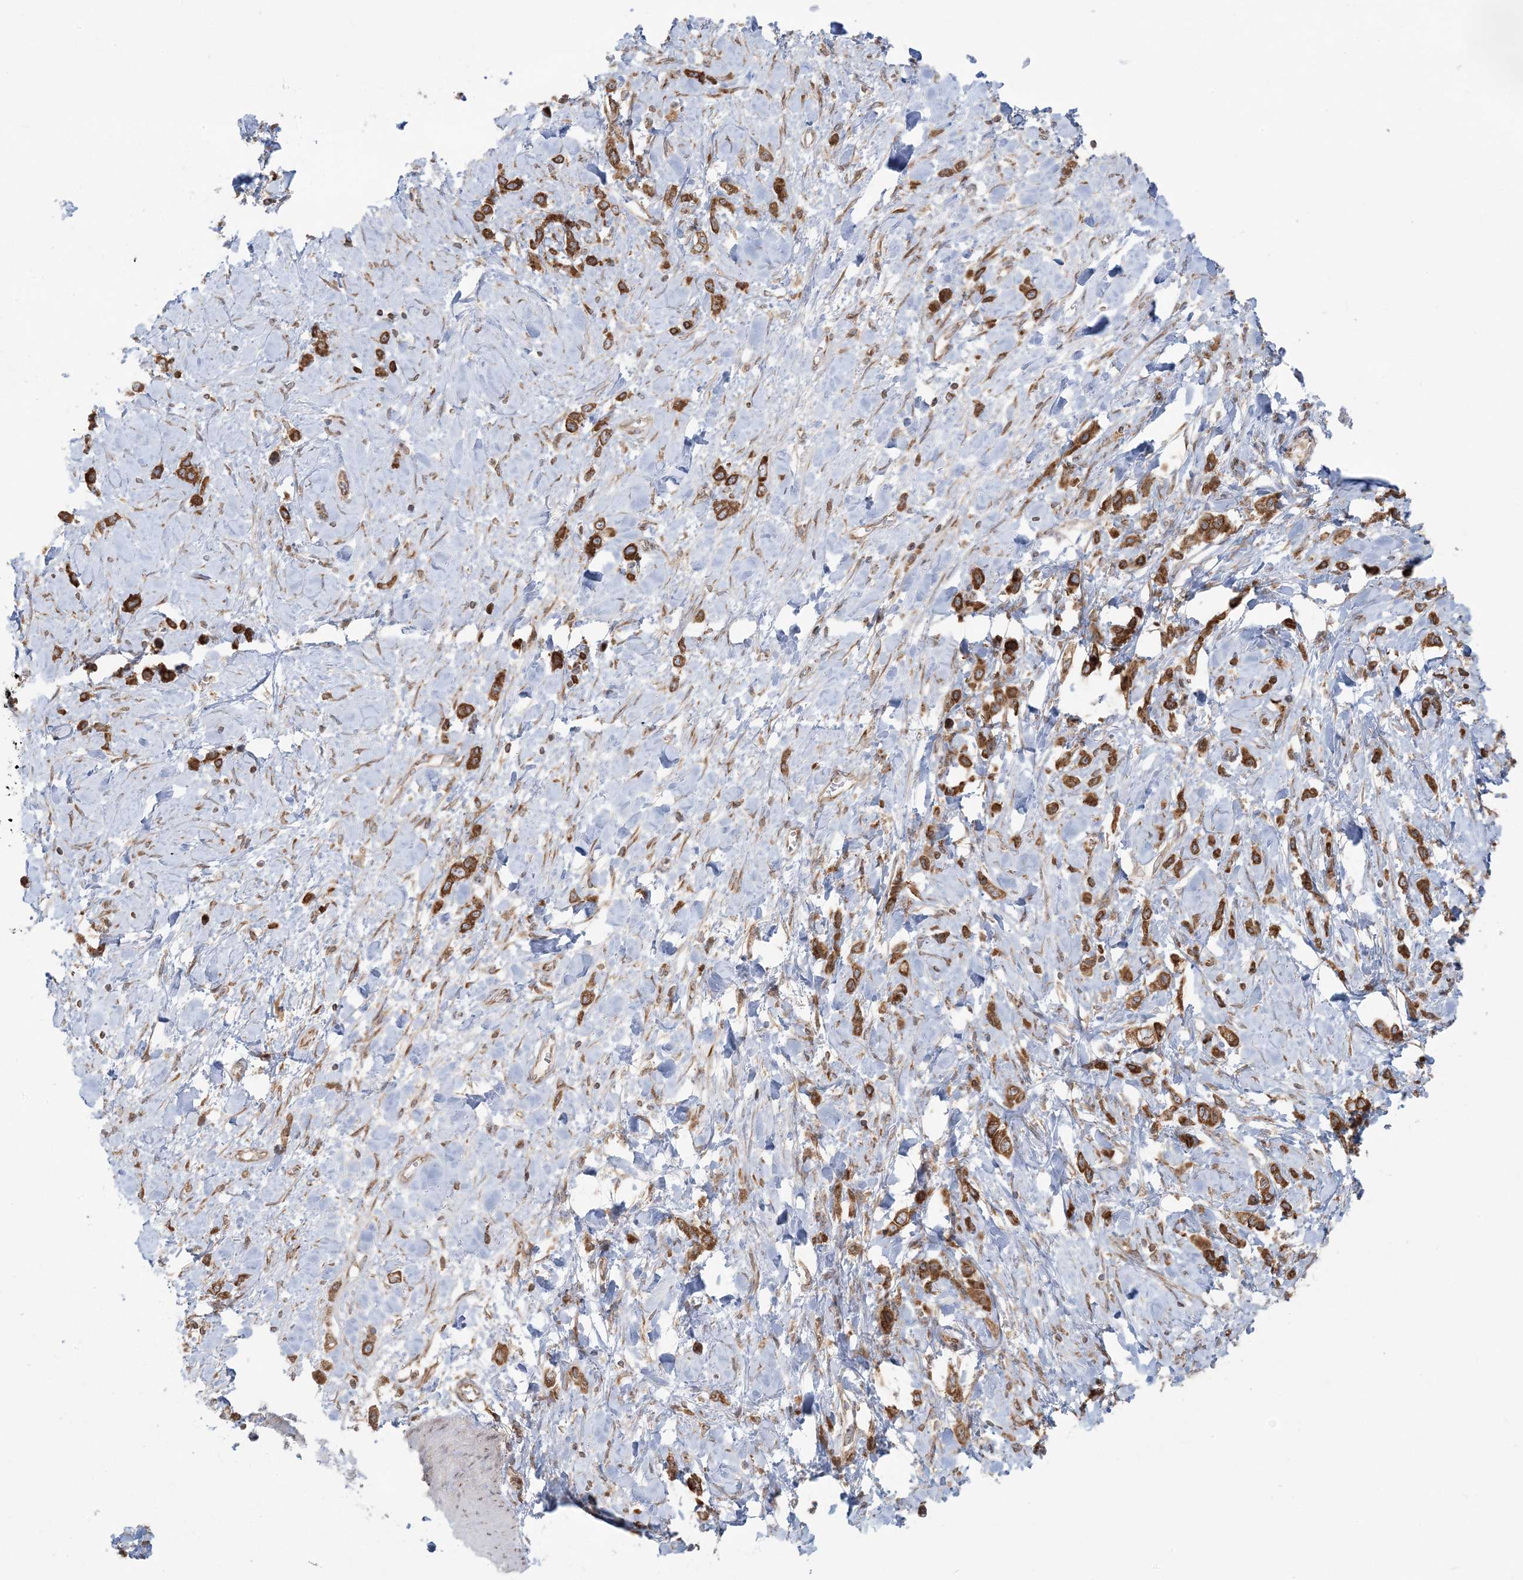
{"staining": {"intensity": "moderate", "quantity": ">75%", "location": "cytoplasmic/membranous"}, "tissue": "stomach cancer", "cell_type": "Tumor cells", "image_type": "cancer", "snomed": [{"axis": "morphology", "description": "Normal tissue, NOS"}, {"axis": "morphology", "description": "Adenocarcinoma, NOS"}, {"axis": "topography", "description": "Stomach, upper"}, {"axis": "topography", "description": "Stomach"}], "caption": "The micrograph displays staining of adenocarcinoma (stomach), revealing moderate cytoplasmic/membranous protein staining (brown color) within tumor cells. (DAB IHC with brightfield microscopy, high magnification).", "gene": "UBXN4", "patient": {"sex": "female", "age": 65}}